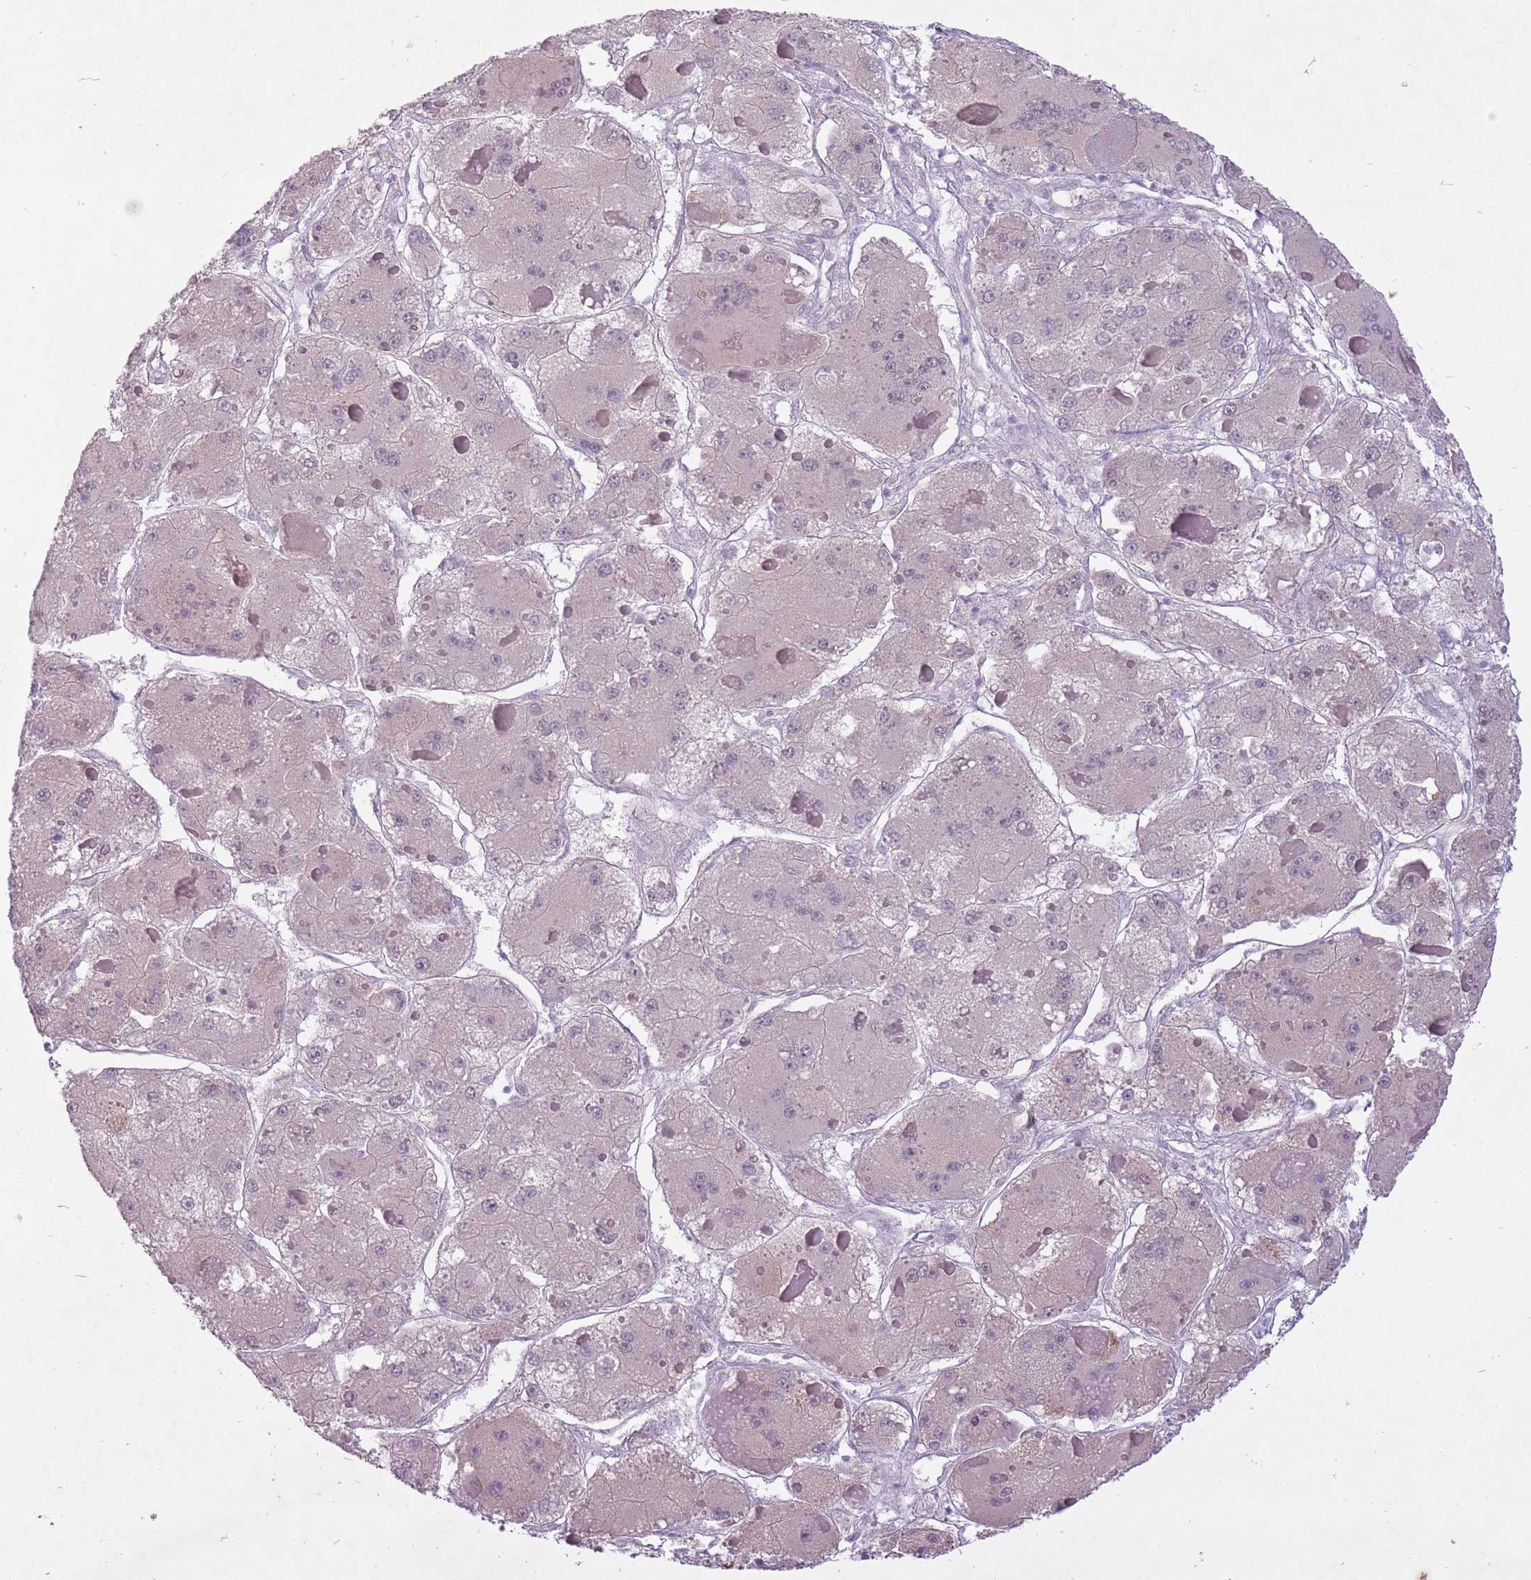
{"staining": {"intensity": "negative", "quantity": "none", "location": "none"}, "tissue": "liver cancer", "cell_type": "Tumor cells", "image_type": "cancer", "snomed": [{"axis": "morphology", "description": "Carcinoma, Hepatocellular, NOS"}, {"axis": "topography", "description": "Liver"}], "caption": "Human liver hepatocellular carcinoma stained for a protein using immunohistochemistry shows no expression in tumor cells.", "gene": "FAM43B", "patient": {"sex": "female", "age": 73}}